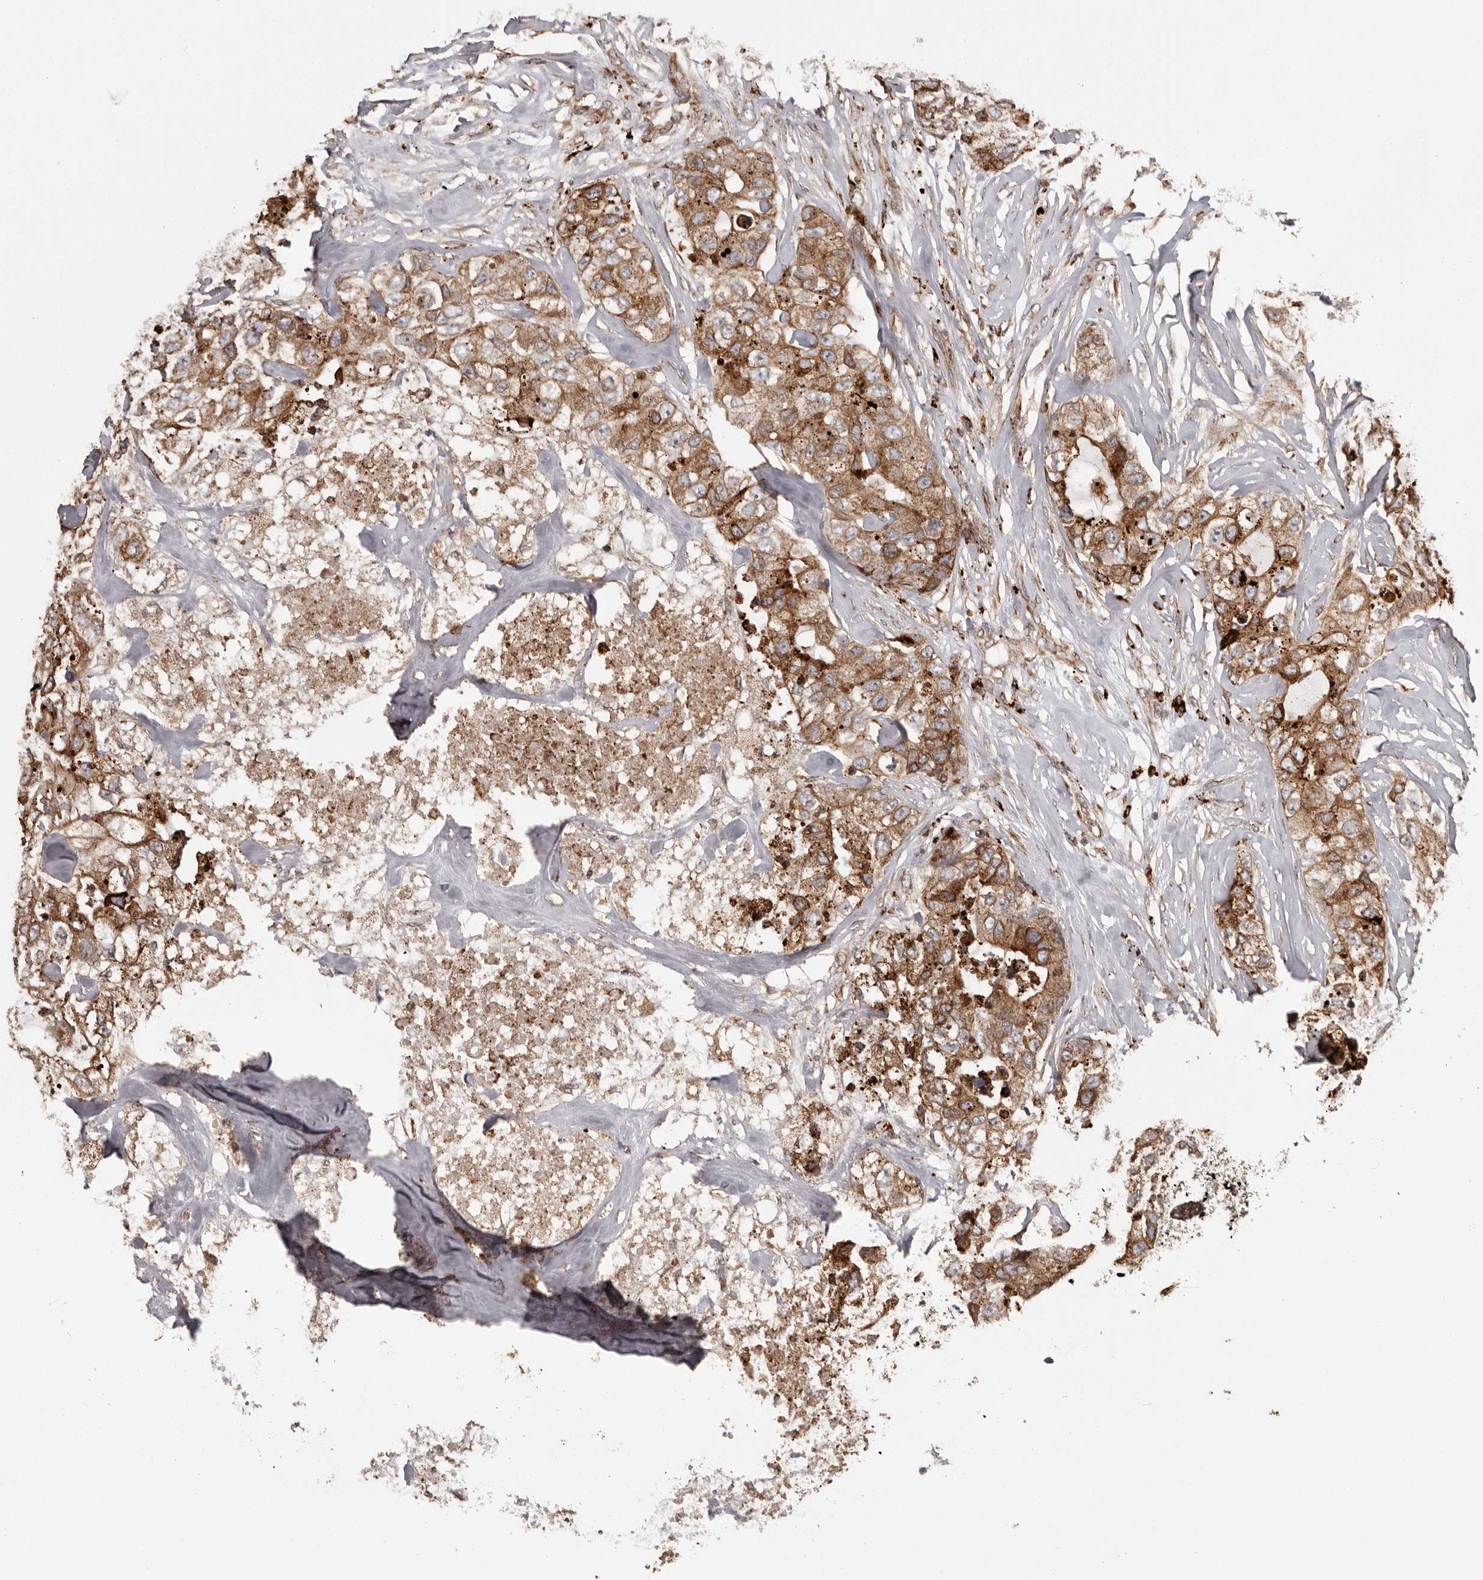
{"staining": {"intensity": "moderate", "quantity": ">75%", "location": "cytoplasmic/membranous"}, "tissue": "breast cancer", "cell_type": "Tumor cells", "image_type": "cancer", "snomed": [{"axis": "morphology", "description": "Duct carcinoma"}, {"axis": "topography", "description": "Breast"}], "caption": "Protein staining by immunohistochemistry (IHC) displays moderate cytoplasmic/membranous expression in about >75% of tumor cells in breast infiltrating ductal carcinoma.", "gene": "NUP43", "patient": {"sex": "female", "age": 62}}